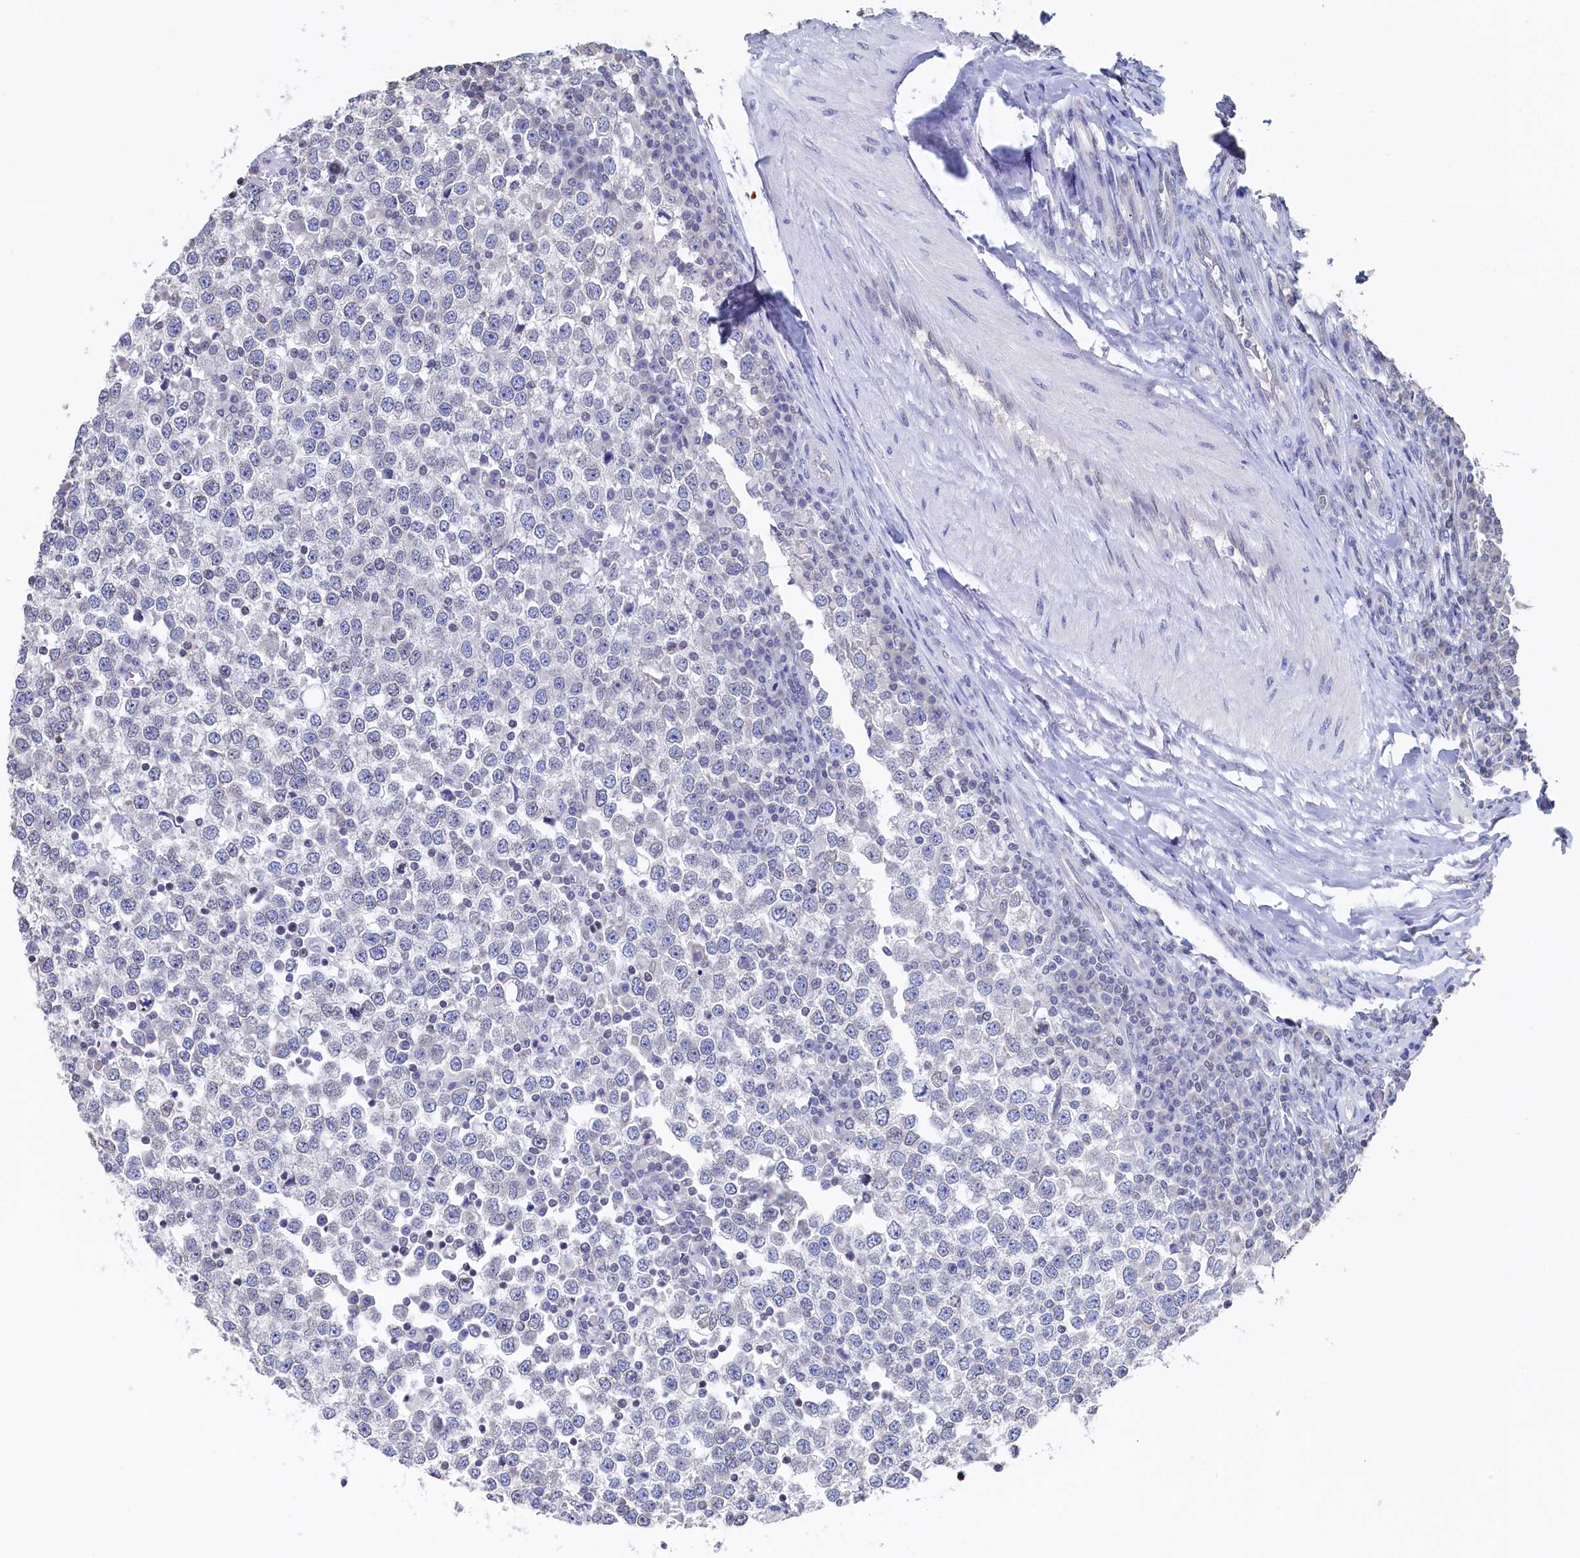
{"staining": {"intensity": "negative", "quantity": "none", "location": "none"}, "tissue": "testis cancer", "cell_type": "Tumor cells", "image_type": "cancer", "snomed": [{"axis": "morphology", "description": "Seminoma, NOS"}, {"axis": "topography", "description": "Testis"}], "caption": "Testis seminoma stained for a protein using immunohistochemistry (IHC) displays no staining tumor cells.", "gene": "C11orf54", "patient": {"sex": "male", "age": 65}}